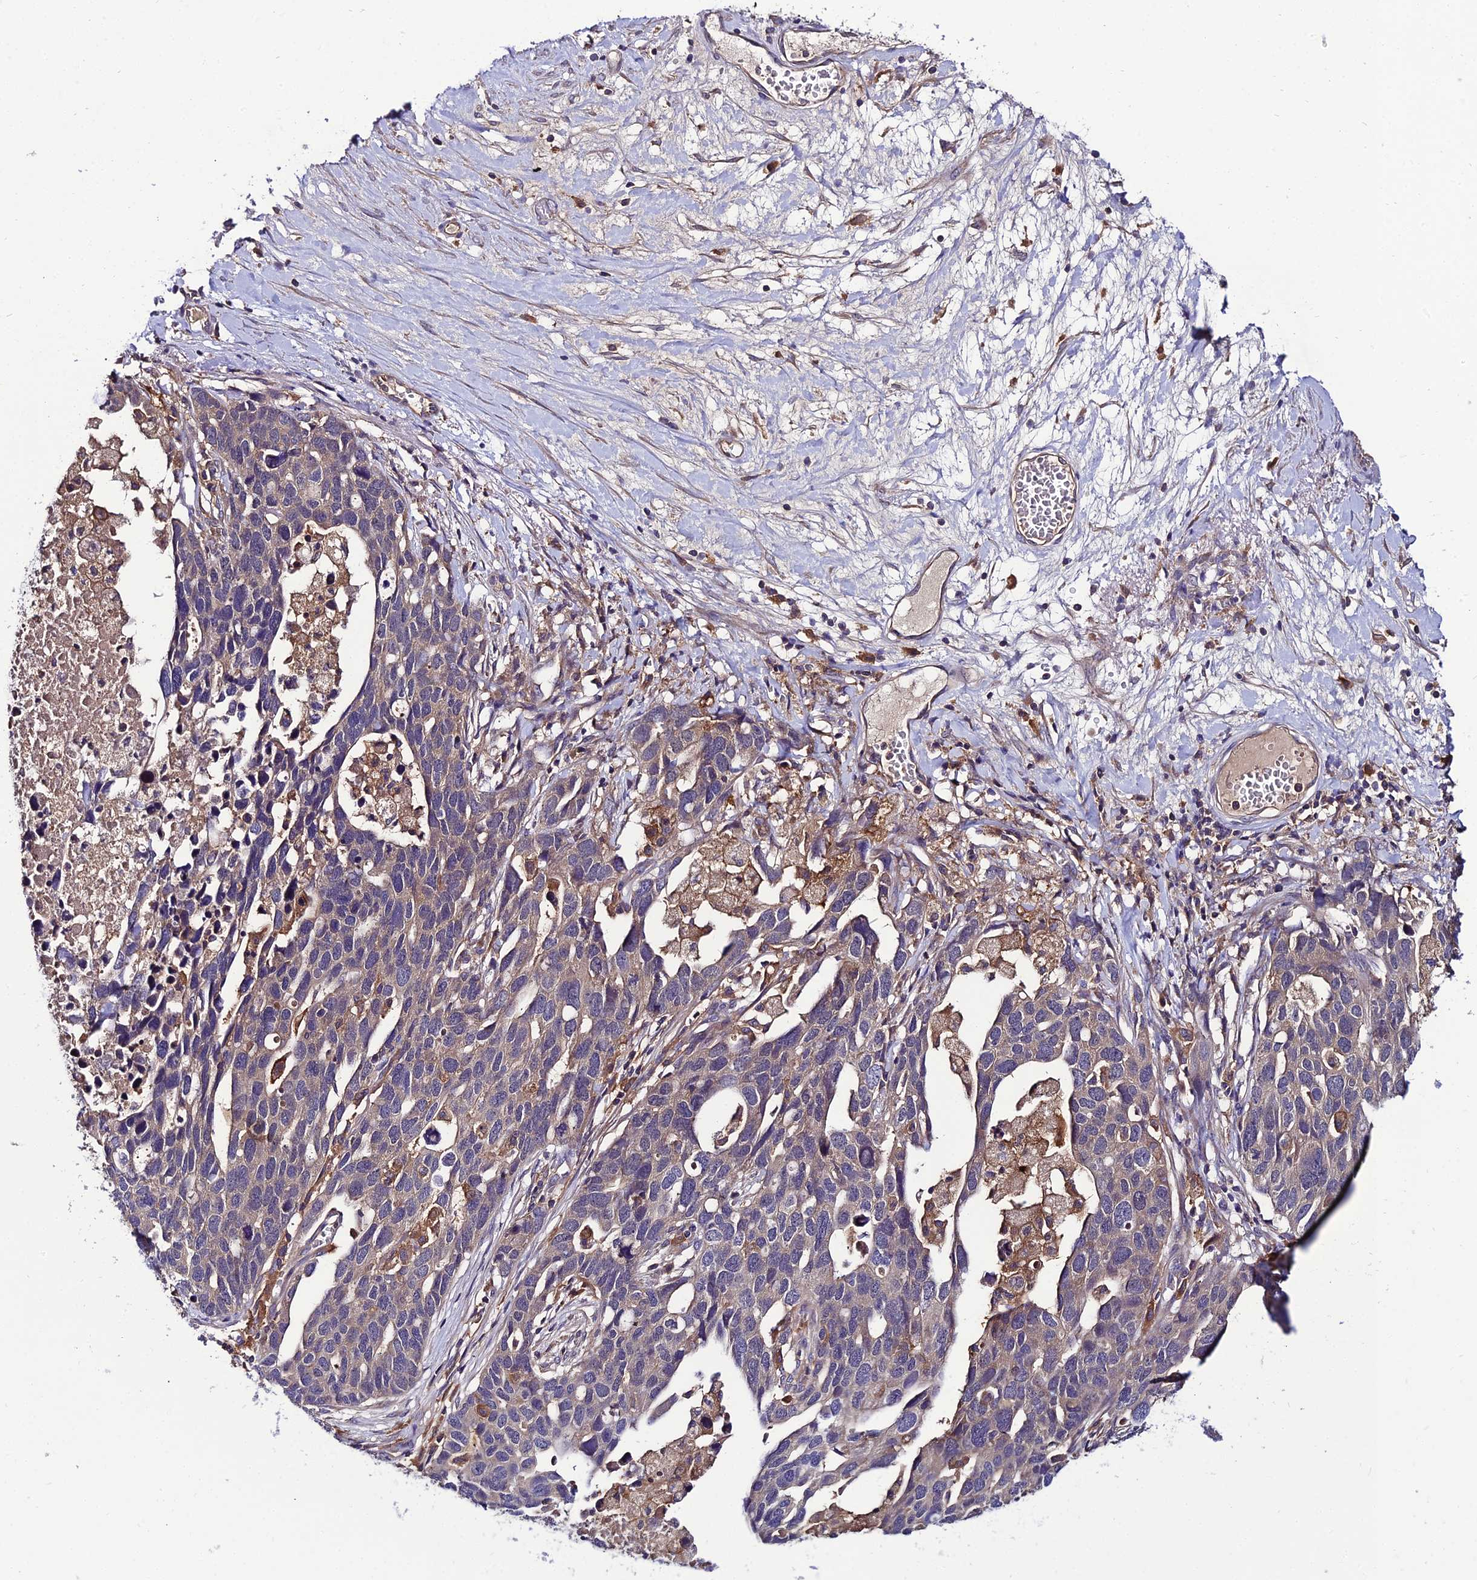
{"staining": {"intensity": "negative", "quantity": "none", "location": "none"}, "tissue": "ovarian cancer", "cell_type": "Tumor cells", "image_type": "cancer", "snomed": [{"axis": "morphology", "description": "Cystadenocarcinoma, serous, NOS"}, {"axis": "topography", "description": "Ovary"}], "caption": "Tumor cells show no significant staining in ovarian cancer (serous cystadenocarcinoma). The staining was performed using DAB (3,3'-diaminobenzidine) to visualize the protein expression in brown, while the nuclei were stained in blue with hematoxylin (Magnification: 20x).", "gene": "C2orf69", "patient": {"sex": "female", "age": 54}}